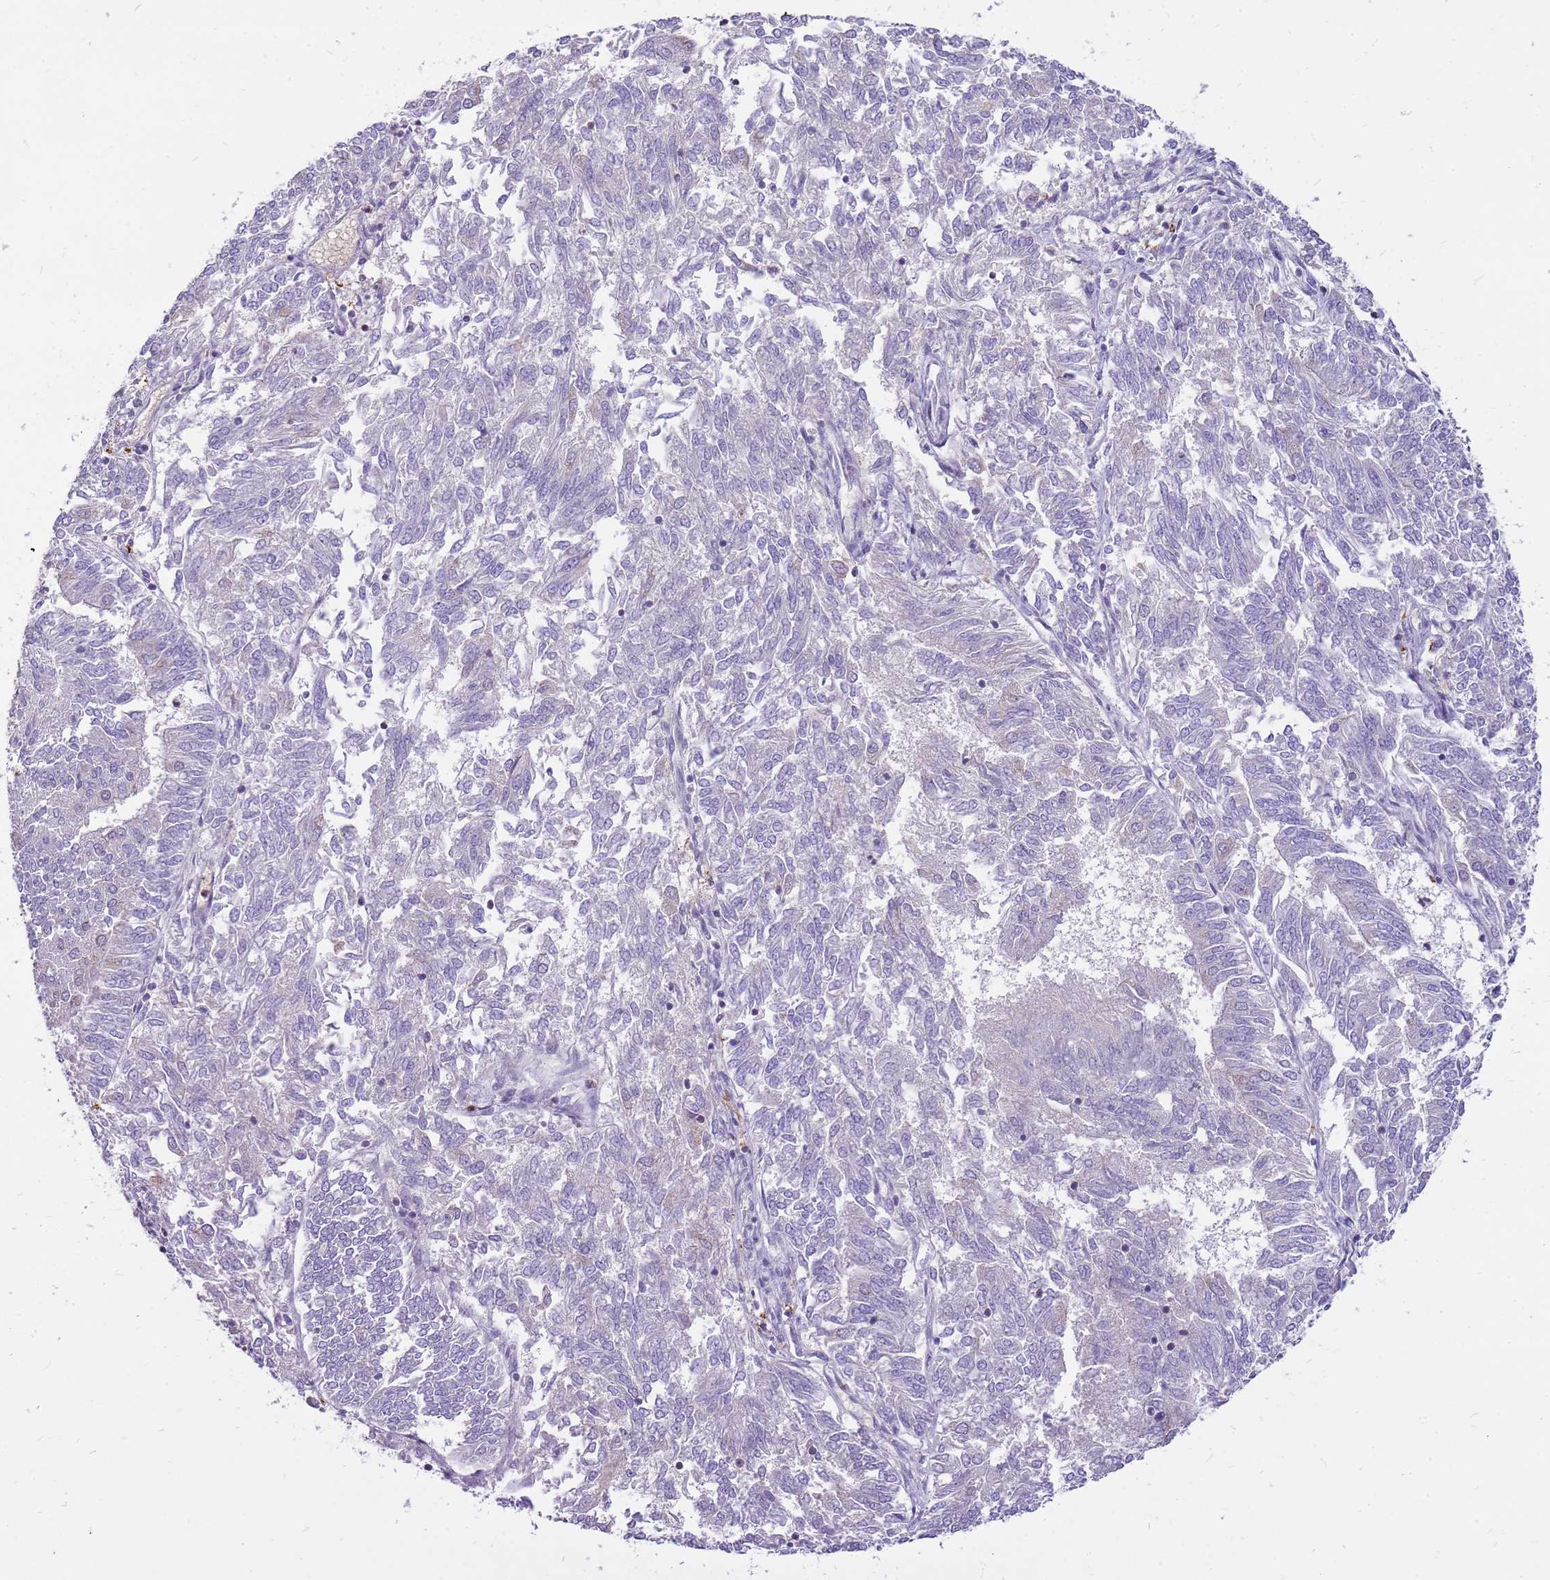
{"staining": {"intensity": "negative", "quantity": "none", "location": "none"}, "tissue": "endometrial cancer", "cell_type": "Tumor cells", "image_type": "cancer", "snomed": [{"axis": "morphology", "description": "Adenocarcinoma, NOS"}, {"axis": "topography", "description": "Endometrium"}], "caption": "Immunohistochemistry of human adenocarcinoma (endometrial) demonstrates no positivity in tumor cells. The staining is performed using DAB (3,3'-diaminobenzidine) brown chromogen with nuclei counter-stained in using hematoxylin.", "gene": "WDR90", "patient": {"sex": "female", "age": 58}}